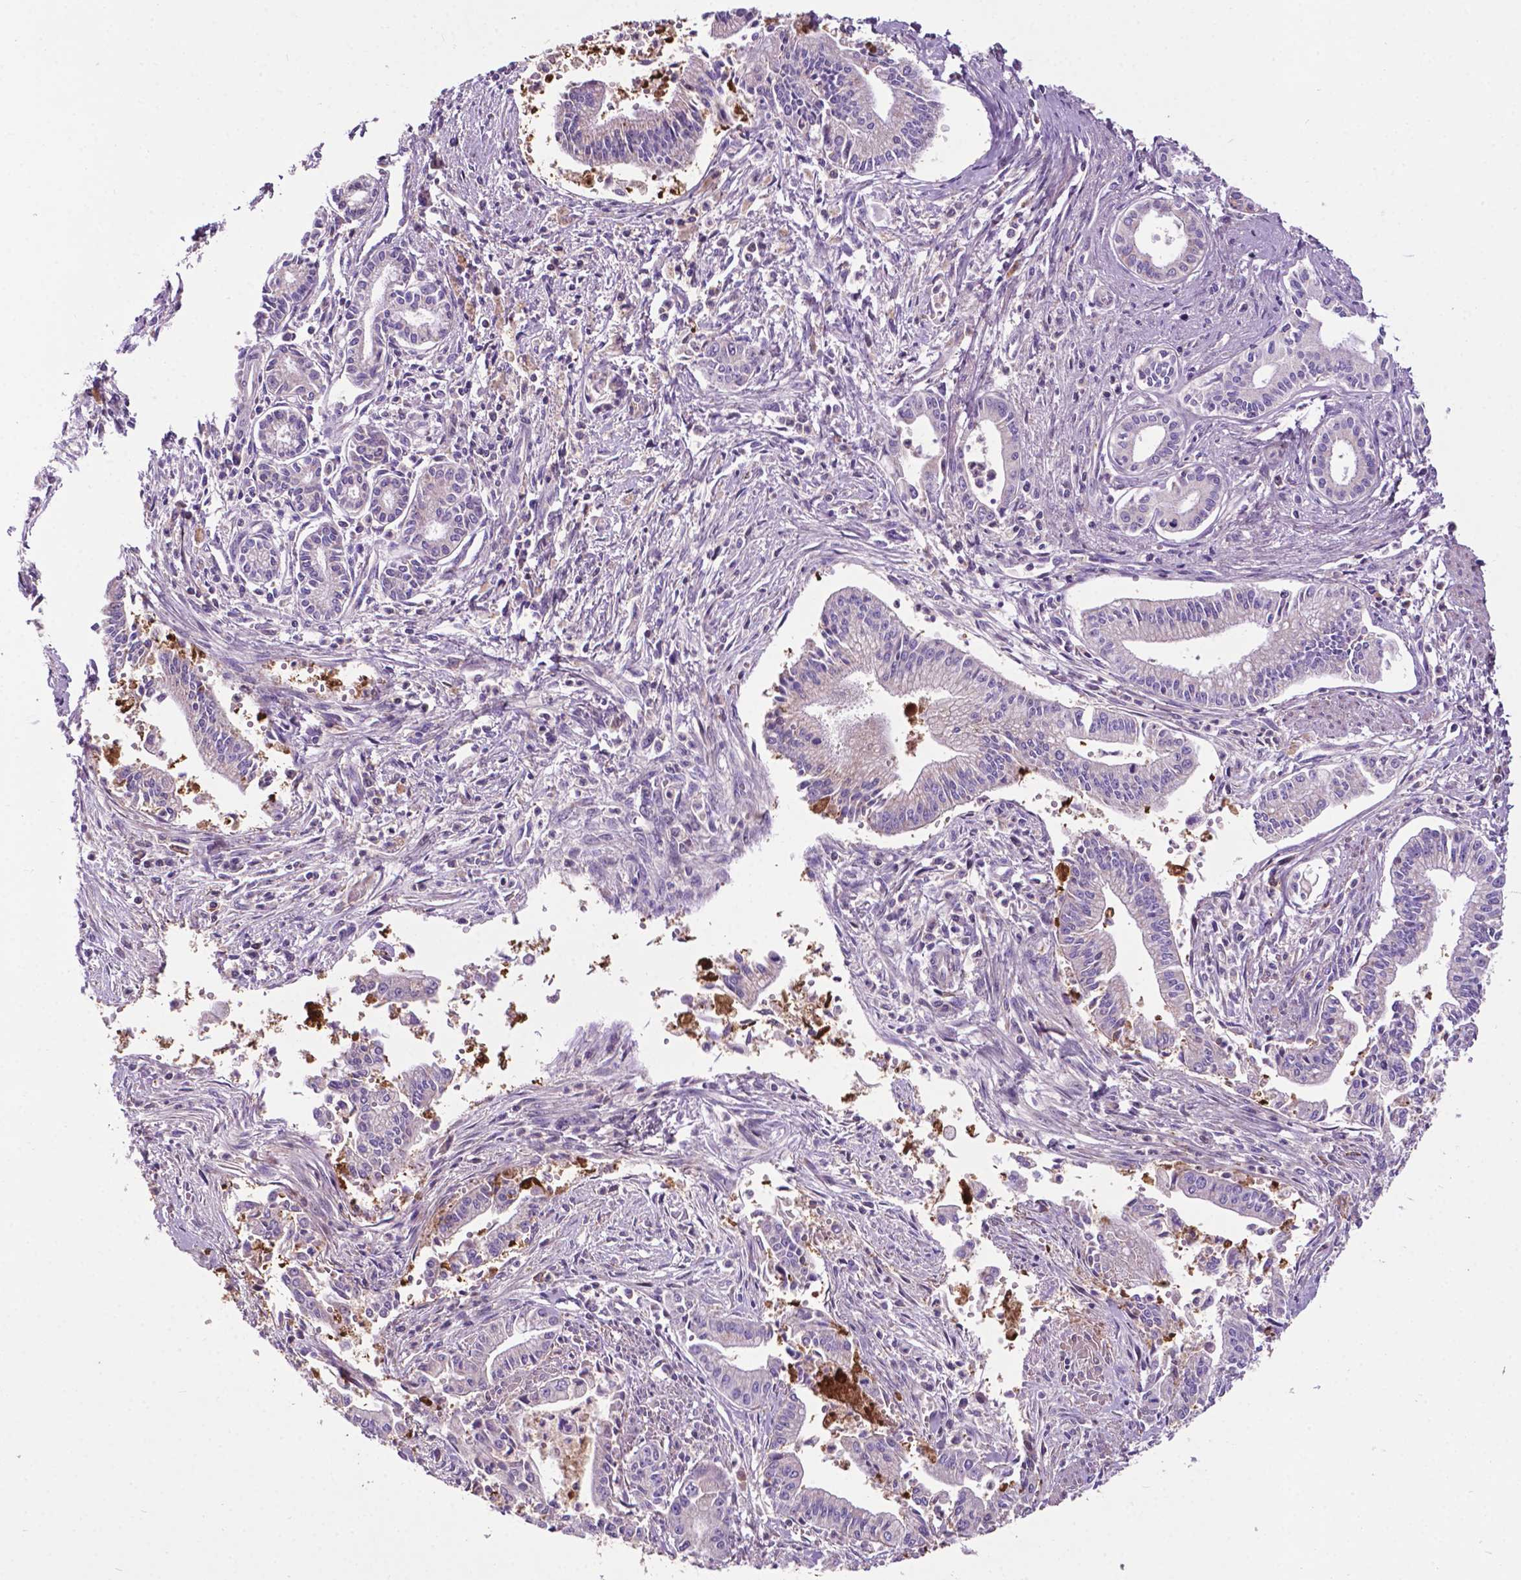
{"staining": {"intensity": "negative", "quantity": "none", "location": "none"}, "tissue": "pancreatic cancer", "cell_type": "Tumor cells", "image_type": "cancer", "snomed": [{"axis": "morphology", "description": "Adenocarcinoma, NOS"}, {"axis": "topography", "description": "Pancreas"}], "caption": "Immunohistochemistry (IHC) image of human adenocarcinoma (pancreatic) stained for a protein (brown), which reveals no staining in tumor cells.", "gene": "SPNS2", "patient": {"sex": "female", "age": 65}}